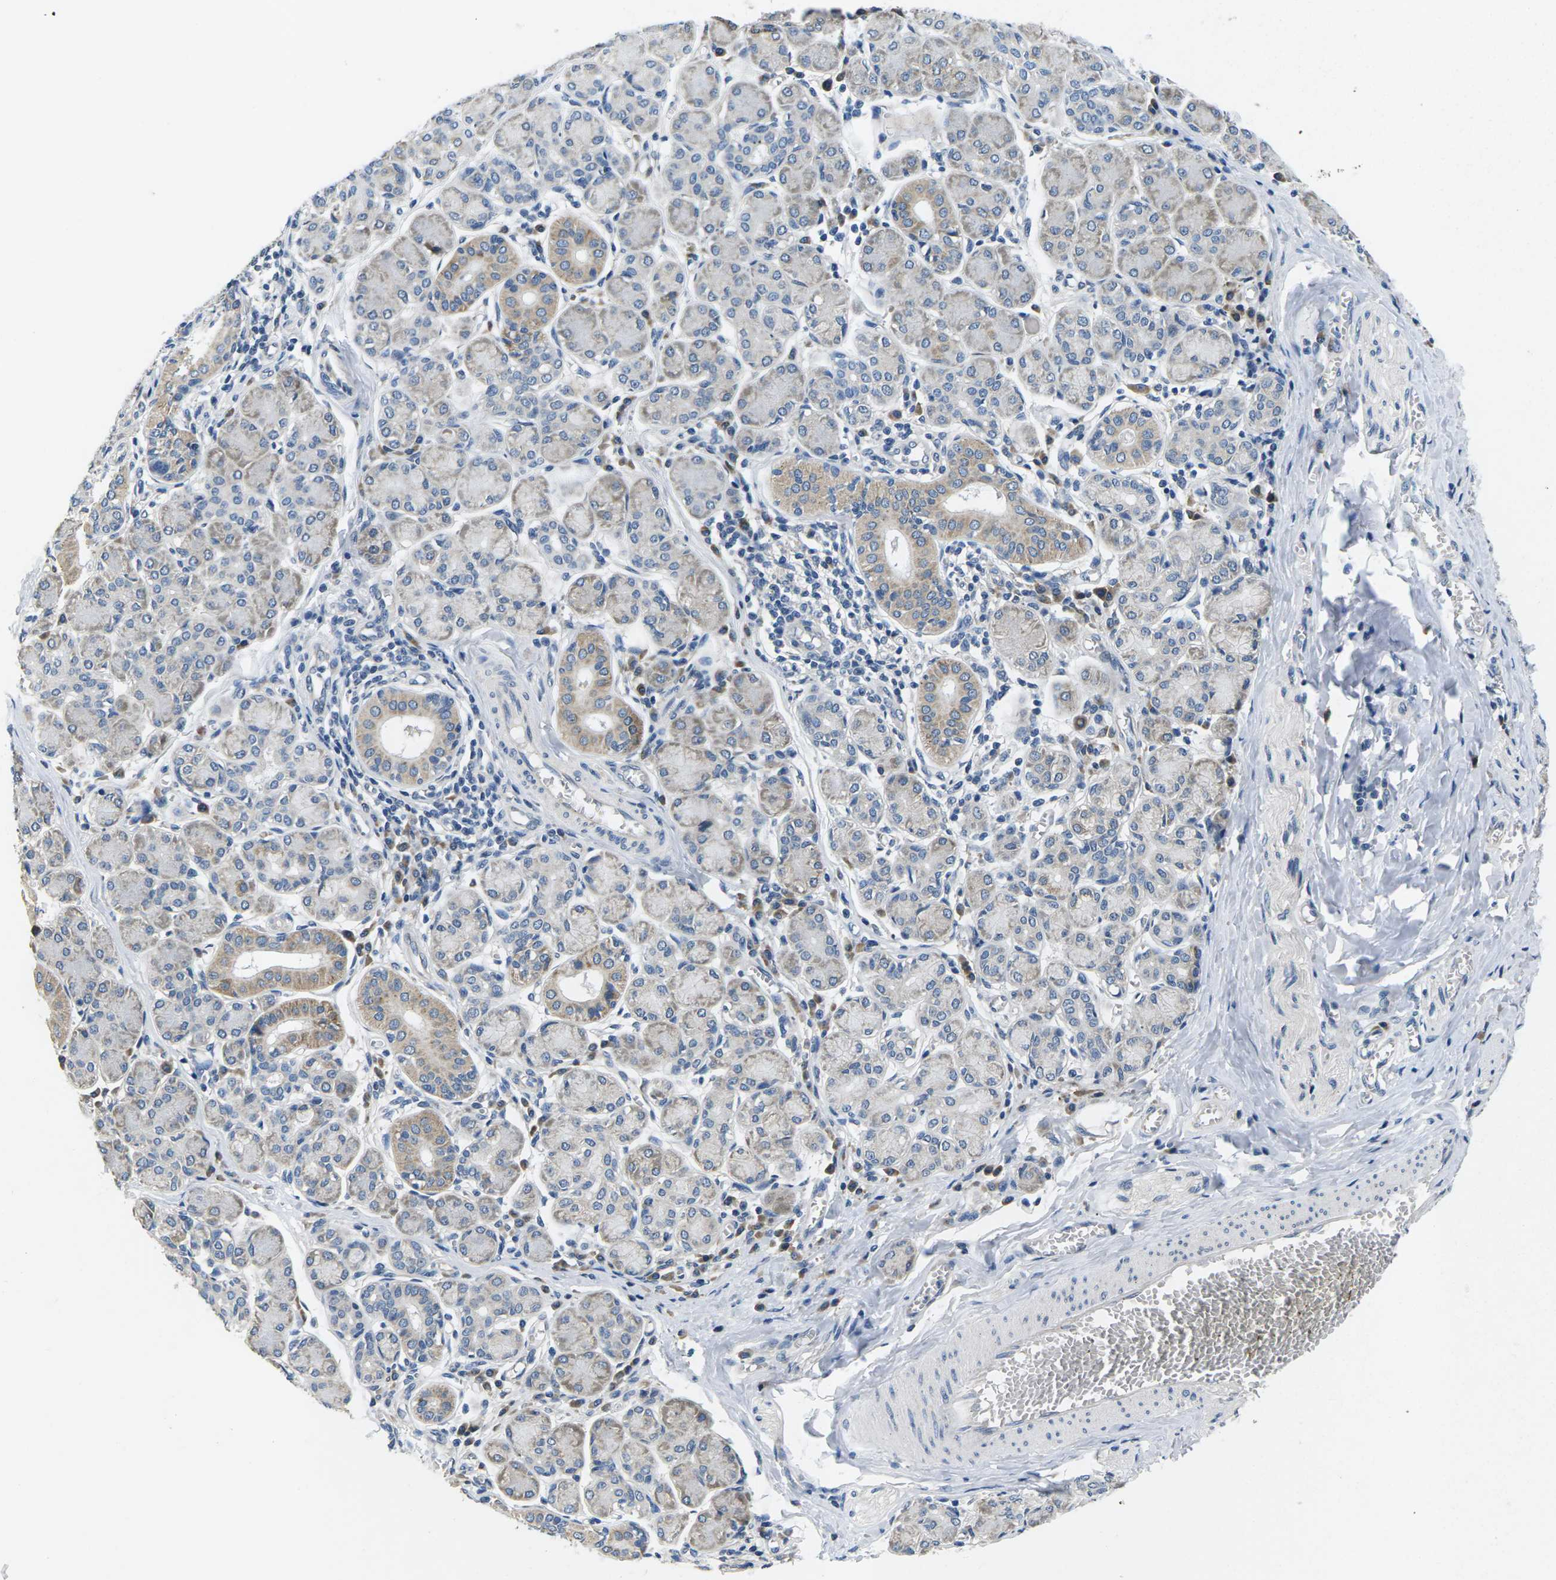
{"staining": {"intensity": "weak", "quantity": "25%-75%", "location": "cytoplasmic/membranous"}, "tissue": "salivary gland", "cell_type": "Glandular cells", "image_type": "normal", "snomed": [{"axis": "morphology", "description": "Normal tissue, NOS"}, {"axis": "morphology", "description": "Inflammation, NOS"}, {"axis": "topography", "description": "Lymph node"}, {"axis": "topography", "description": "Salivary gland"}], "caption": "An immunohistochemistry histopathology image of benign tissue is shown. Protein staining in brown labels weak cytoplasmic/membranous positivity in salivary gland within glandular cells. (DAB (3,3'-diaminobenzidine) IHC, brown staining for protein, blue staining for nuclei).", "gene": "ERGIC3", "patient": {"sex": "male", "age": 3}}